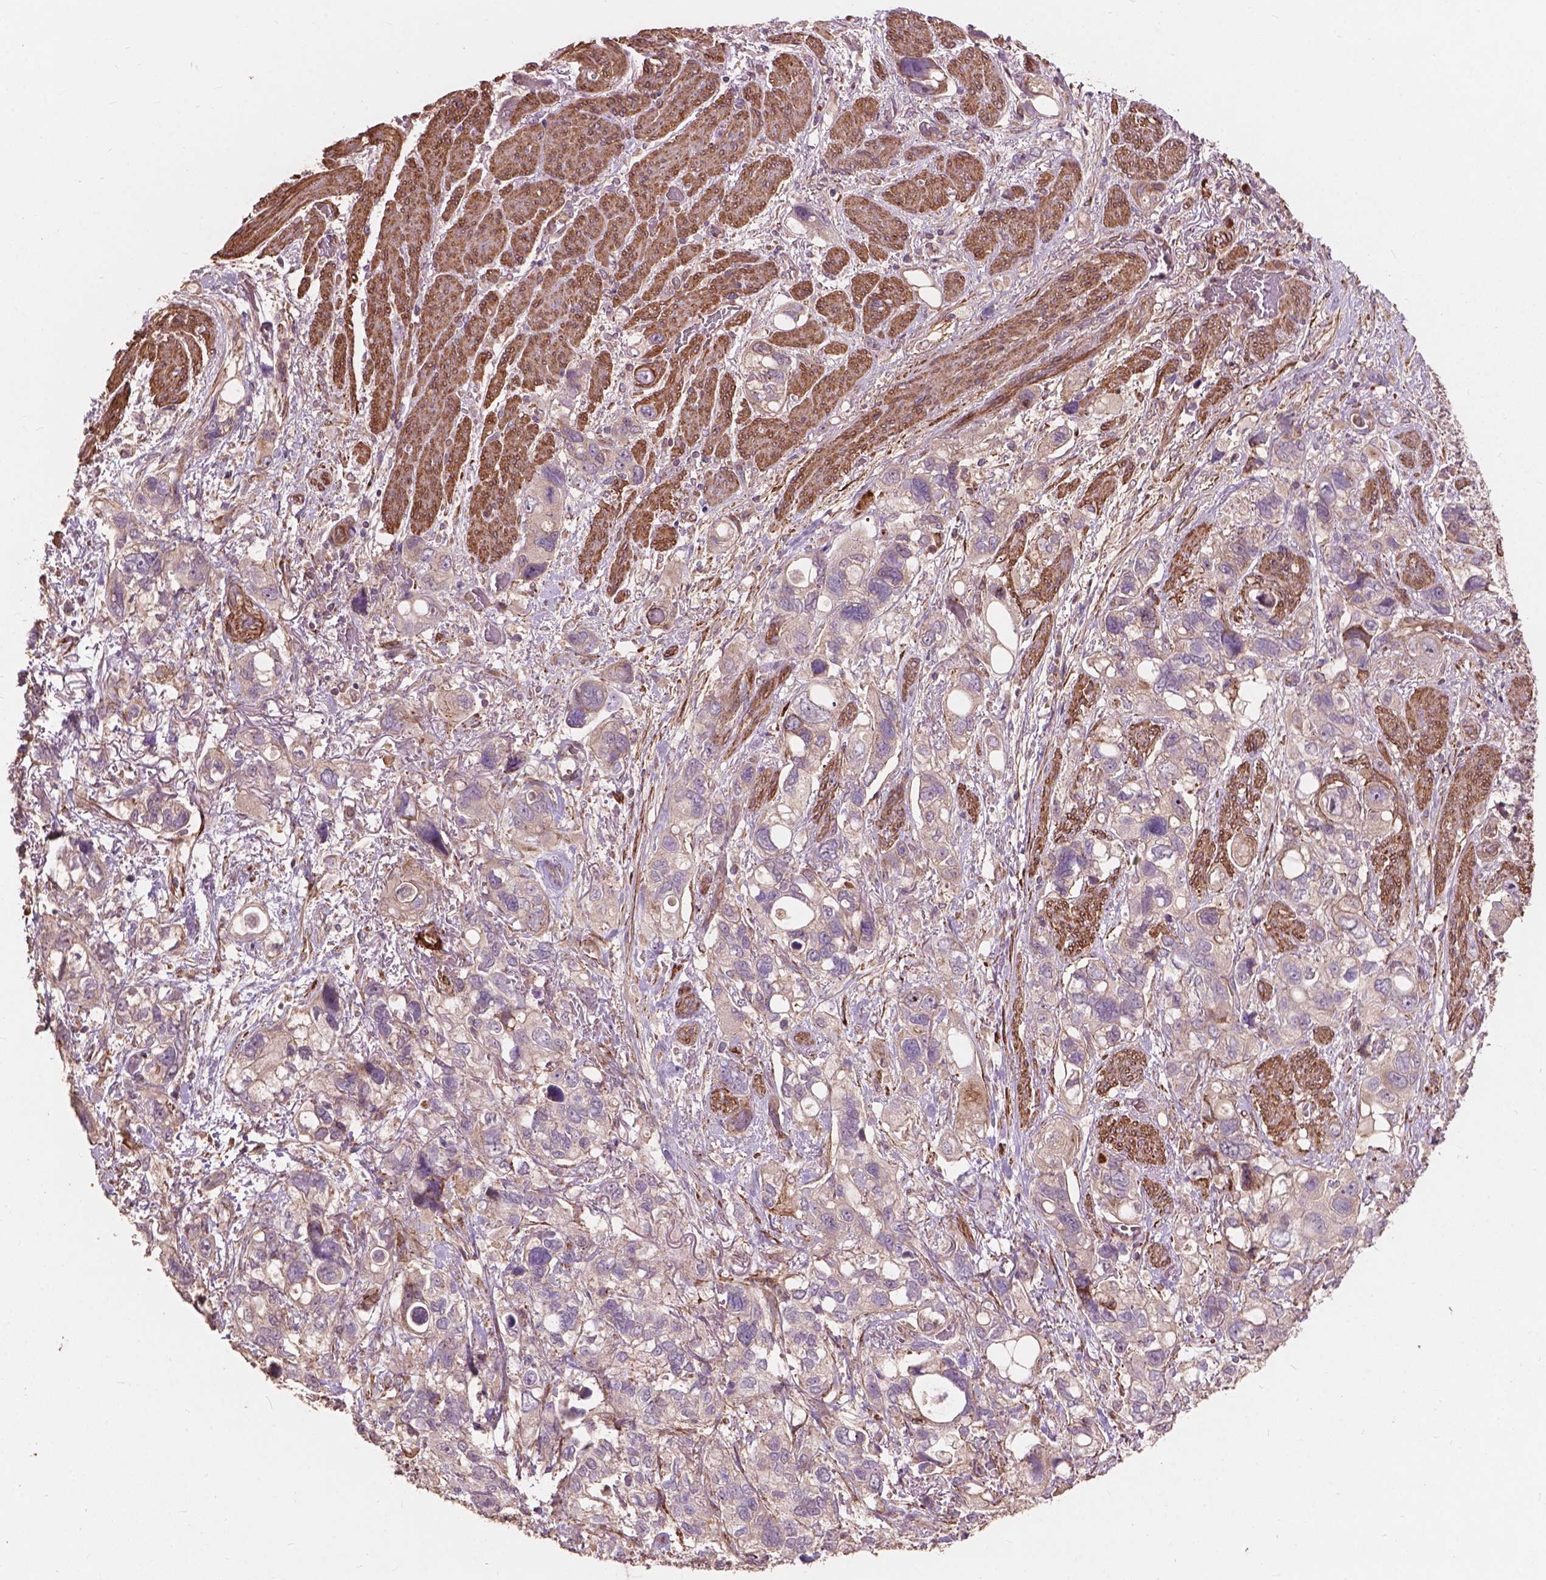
{"staining": {"intensity": "negative", "quantity": "none", "location": "none"}, "tissue": "stomach cancer", "cell_type": "Tumor cells", "image_type": "cancer", "snomed": [{"axis": "morphology", "description": "Adenocarcinoma, NOS"}, {"axis": "topography", "description": "Stomach, upper"}], "caption": "There is no significant positivity in tumor cells of stomach cancer (adenocarcinoma).", "gene": "FNIP1", "patient": {"sex": "female", "age": 81}}